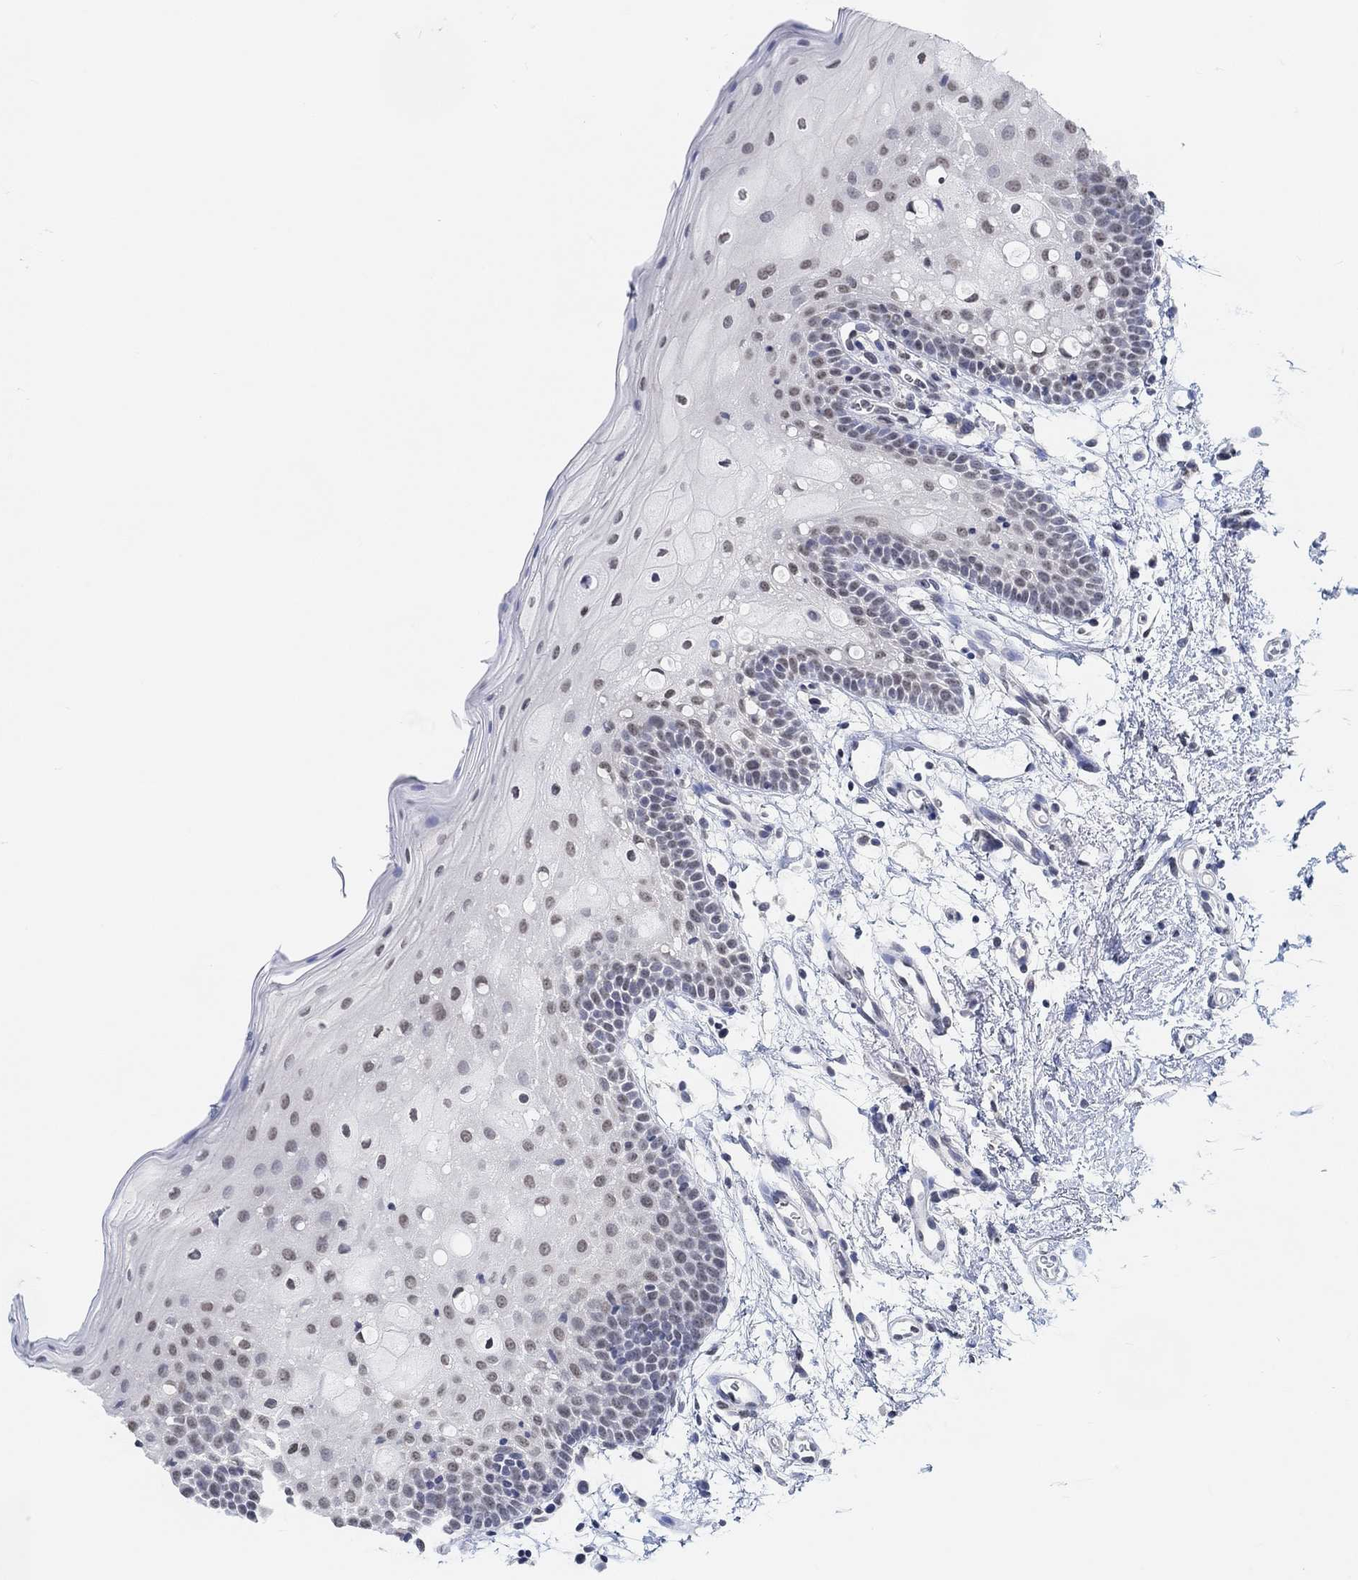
{"staining": {"intensity": "weak", "quantity": "<25%", "location": "nuclear"}, "tissue": "oral mucosa", "cell_type": "Squamous epithelial cells", "image_type": "normal", "snomed": [{"axis": "morphology", "description": "Normal tissue, NOS"}, {"axis": "topography", "description": "Oral tissue"}, {"axis": "topography", "description": "Tounge, NOS"}], "caption": "Immunohistochemistry (IHC) histopathology image of benign oral mucosa: oral mucosa stained with DAB exhibits no significant protein staining in squamous epithelial cells. The staining is performed using DAB brown chromogen with nuclei counter-stained in using hematoxylin.", "gene": "PURG", "patient": {"sex": "female", "age": 83}}